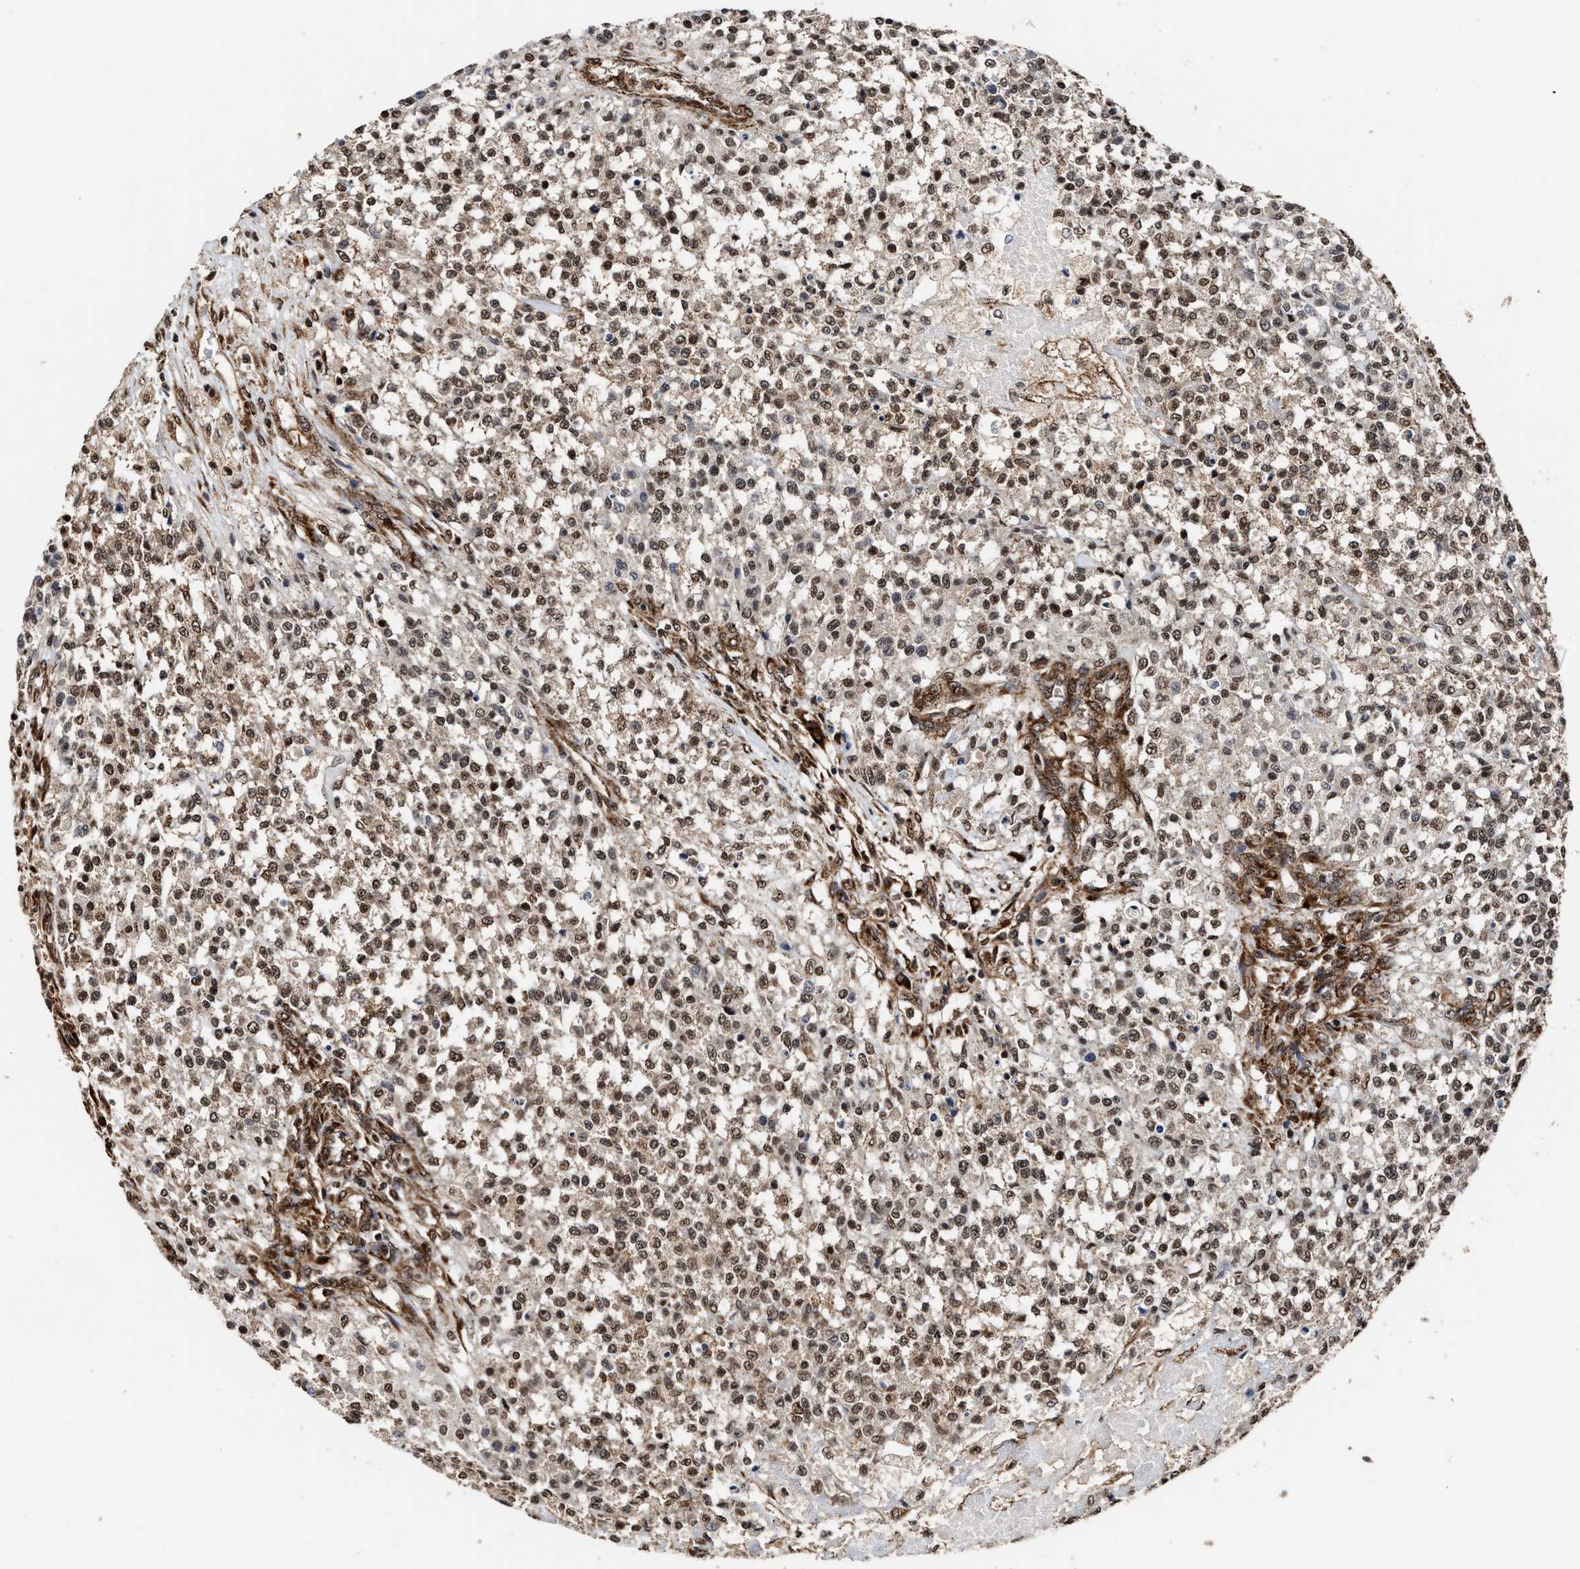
{"staining": {"intensity": "moderate", "quantity": ">75%", "location": "cytoplasmic/membranous,nuclear"}, "tissue": "testis cancer", "cell_type": "Tumor cells", "image_type": "cancer", "snomed": [{"axis": "morphology", "description": "Seminoma, NOS"}, {"axis": "topography", "description": "Testis"}], "caption": "Immunohistochemistry (IHC) of human testis cancer (seminoma) shows medium levels of moderate cytoplasmic/membranous and nuclear staining in about >75% of tumor cells. (DAB = brown stain, brightfield microscopy at high magnification).", "gene": "SEPTIN2", "patient": {"sex": "male", "age": 59}}